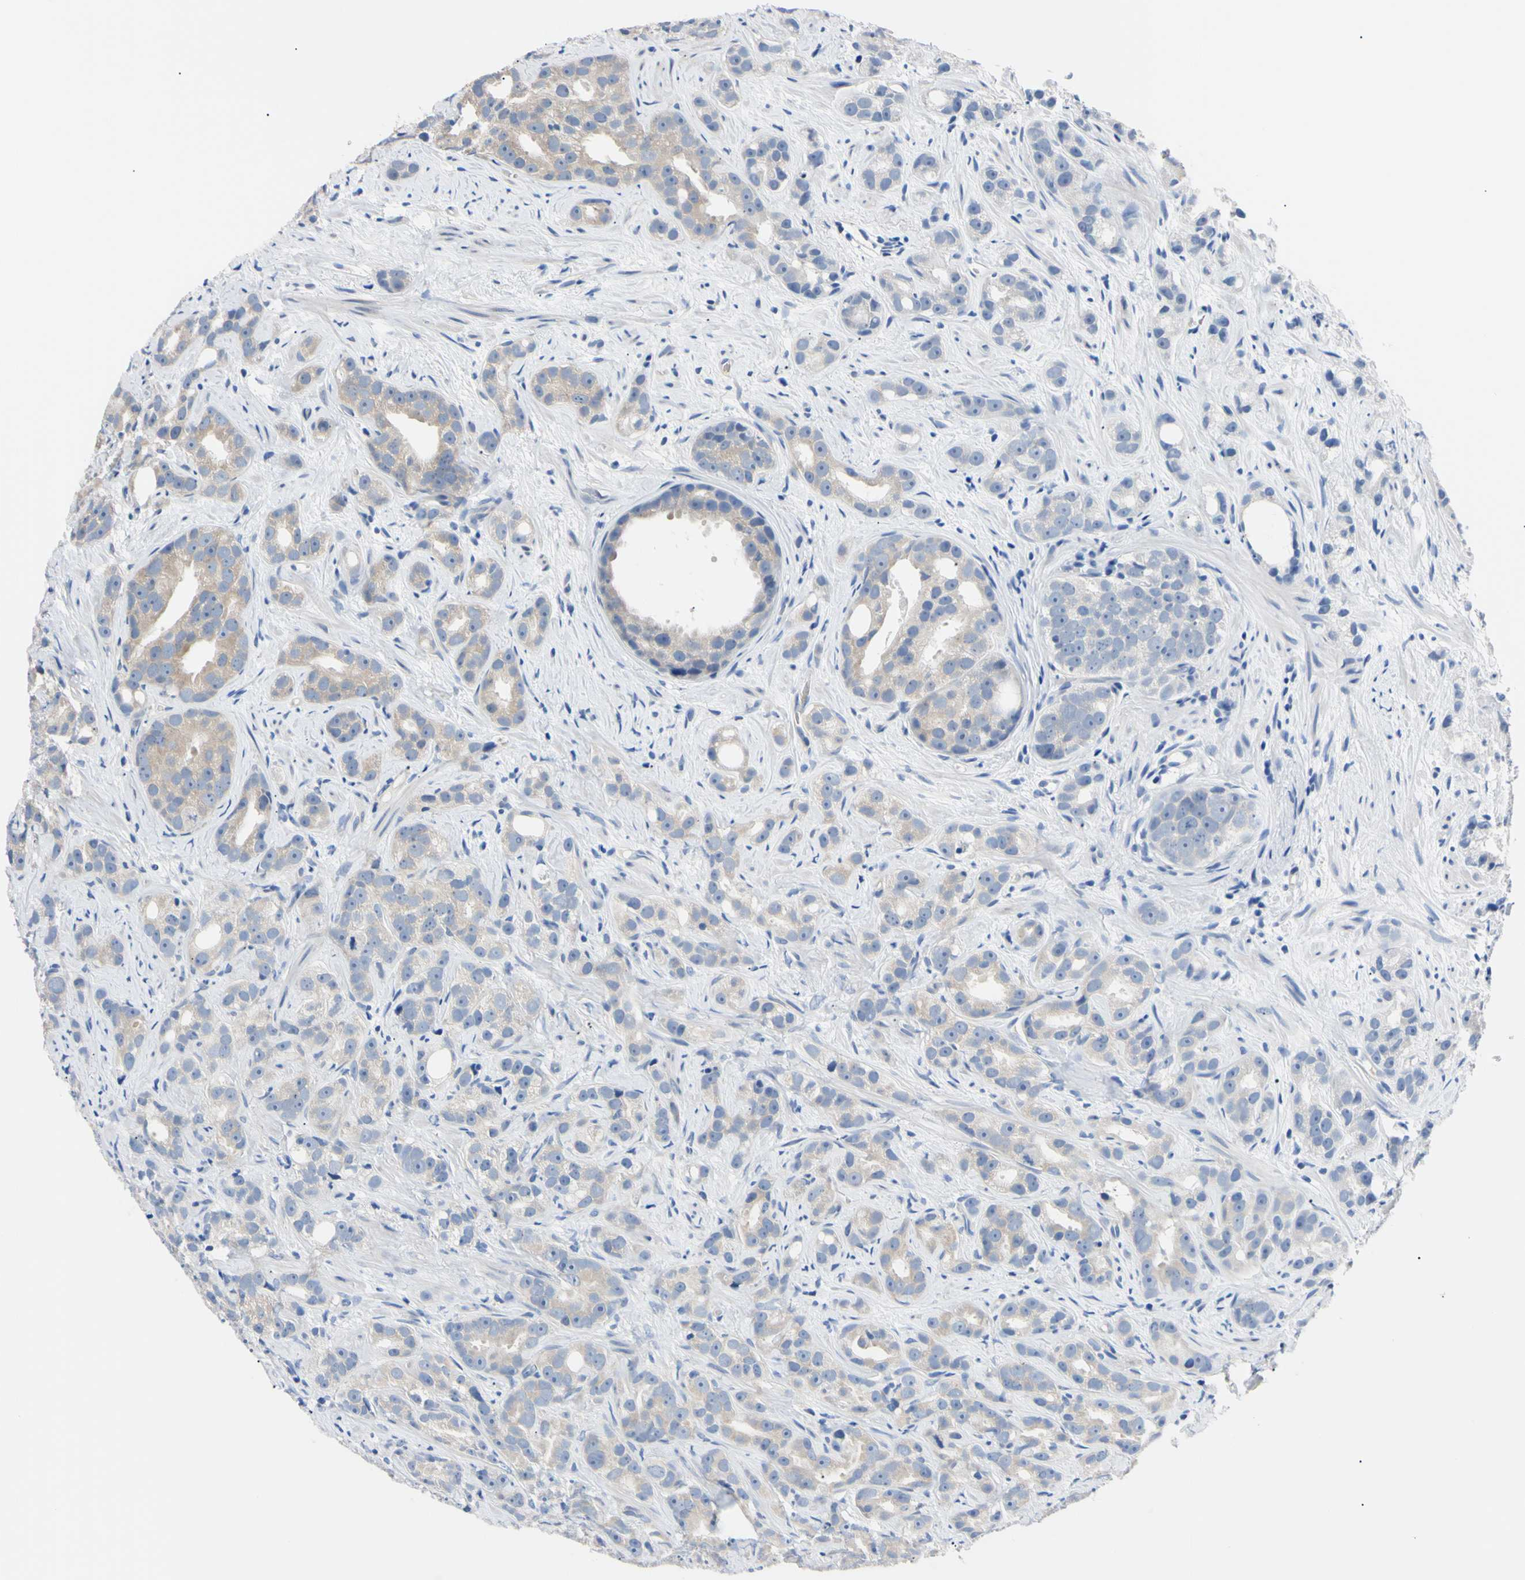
{"staining": {"intensity": "weak", "quantity": "25%-75%", "location": "cytoplasmic/membranous"}, "tissue": "prostate cancer", "cell_type": "Tumor cells", "image_type": "cancer", "snomed": [{"axis": "morphology", "description": "Adenocarcinoma, Low grade"}, {"axis": "topography", "description": "Prostate"}], "caption": "A brown stain highlights weak cytoplasmic/membranous positivity of a protein in prostate cancer tumor cells. Nuclei are stained in blue.", "gene": "RARS1", "patient": {"sex": "male", "age": 89}}